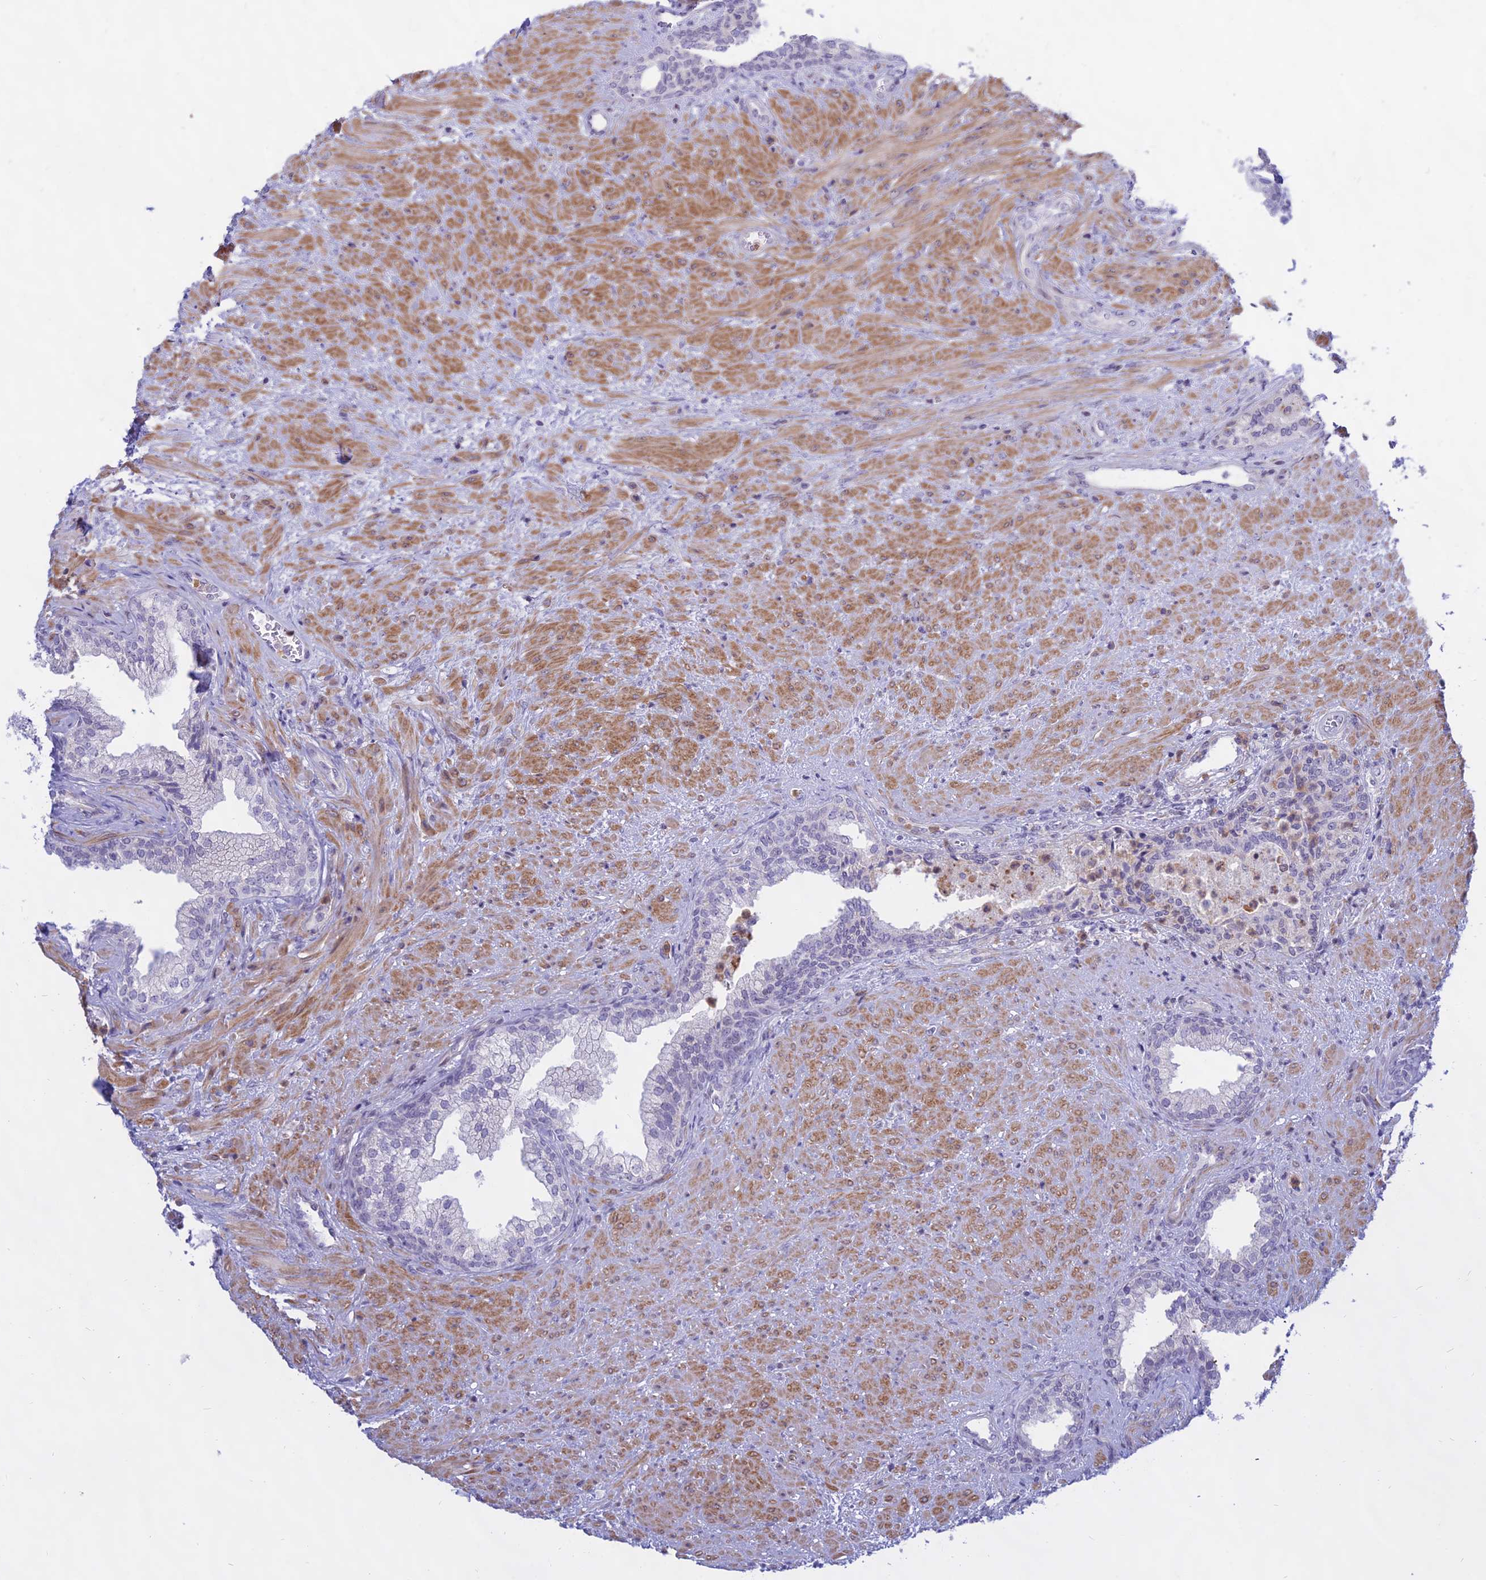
{"staining": {"intensity": "negative", "quantity": "none", "location": "none"}, "tissue": "prostate", "cell_type": "Glandular cells", "image_type": "normal", "snomed": [{"axis": "morphology", "description": "Normal tissue, NOS"}, {"axis": "topography", "description": "Prostate"}], "caption": "DAB immunohistochemical staining of benign human prostate demonstrates no significant staining in glandular cells.", "gene": "KRR1", "patient": {"sex": "male", "age": 76}}